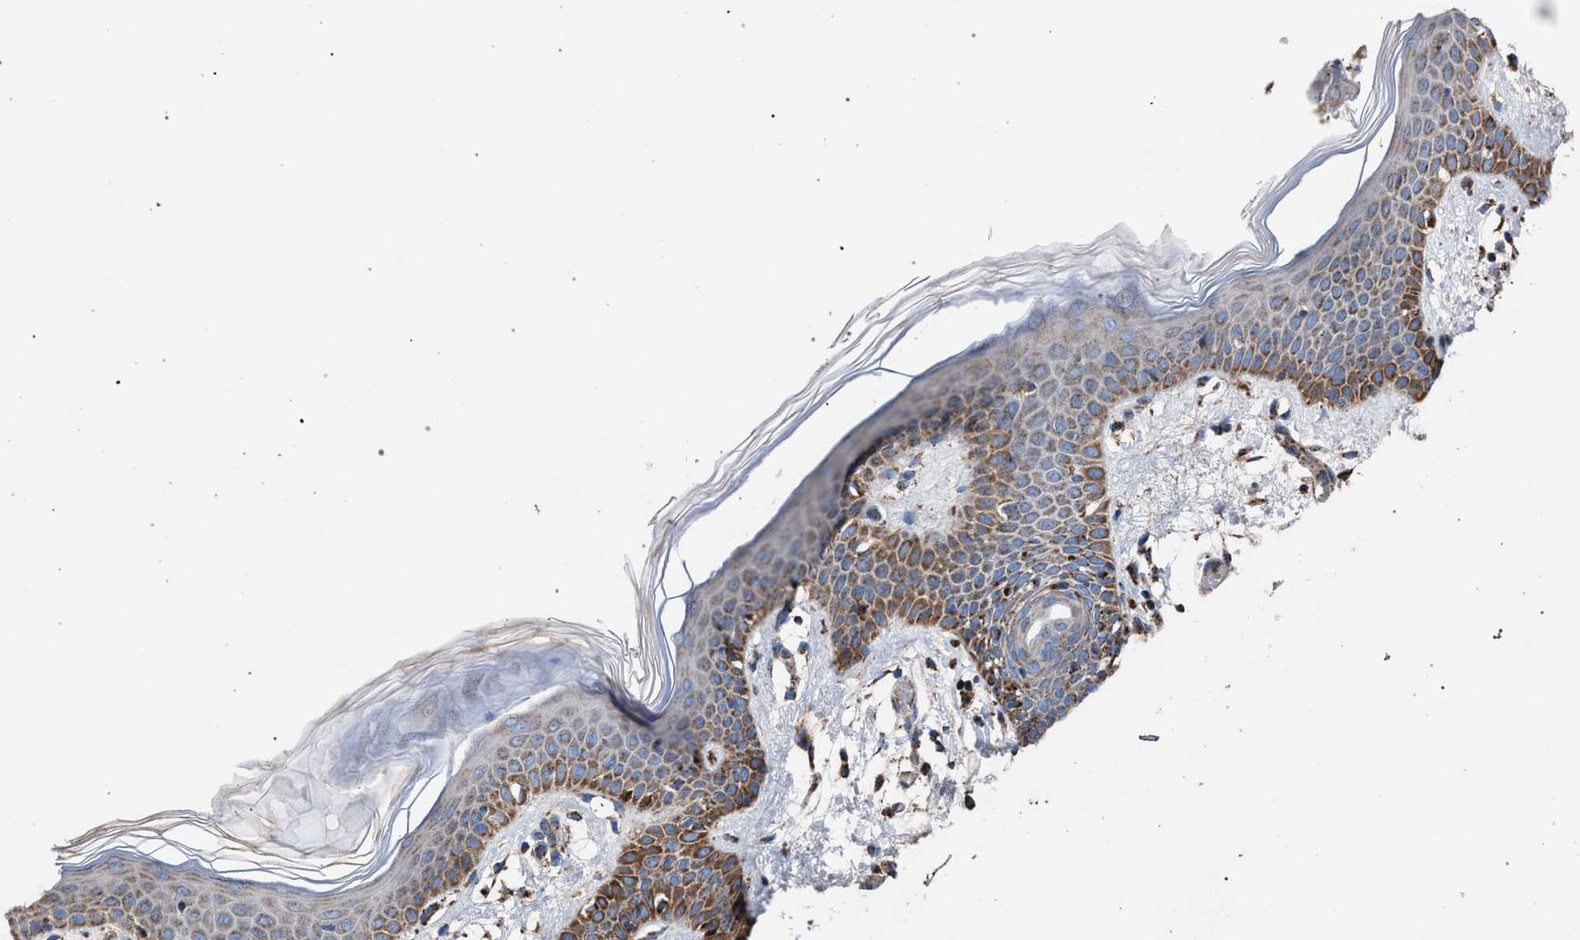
{"staining": {"intensity": "moderate", "quantity": ">75%", "location": "cytoplasmic/membranous"}, "tissue": "skin", "cell_type": "Fibroblasts", "image_type": "normal", "snomed": [{"axis": "morphology", "description": "Normal tissue, NOS"}, {"axis": "topography", "description": "Skin"}], "caption": "Immunohistochemistry (DAB) staining of normal skin displays moderate cytoplasmic/membranous protein staining in approximately >75% of fibroblasts. (DAB (3,3'-diaminobenzidine) IHC, brown staining for protein, blue staining for nuclei).", "gene": "VPS13A", "patient": {"sex": "male", "age": 53}}